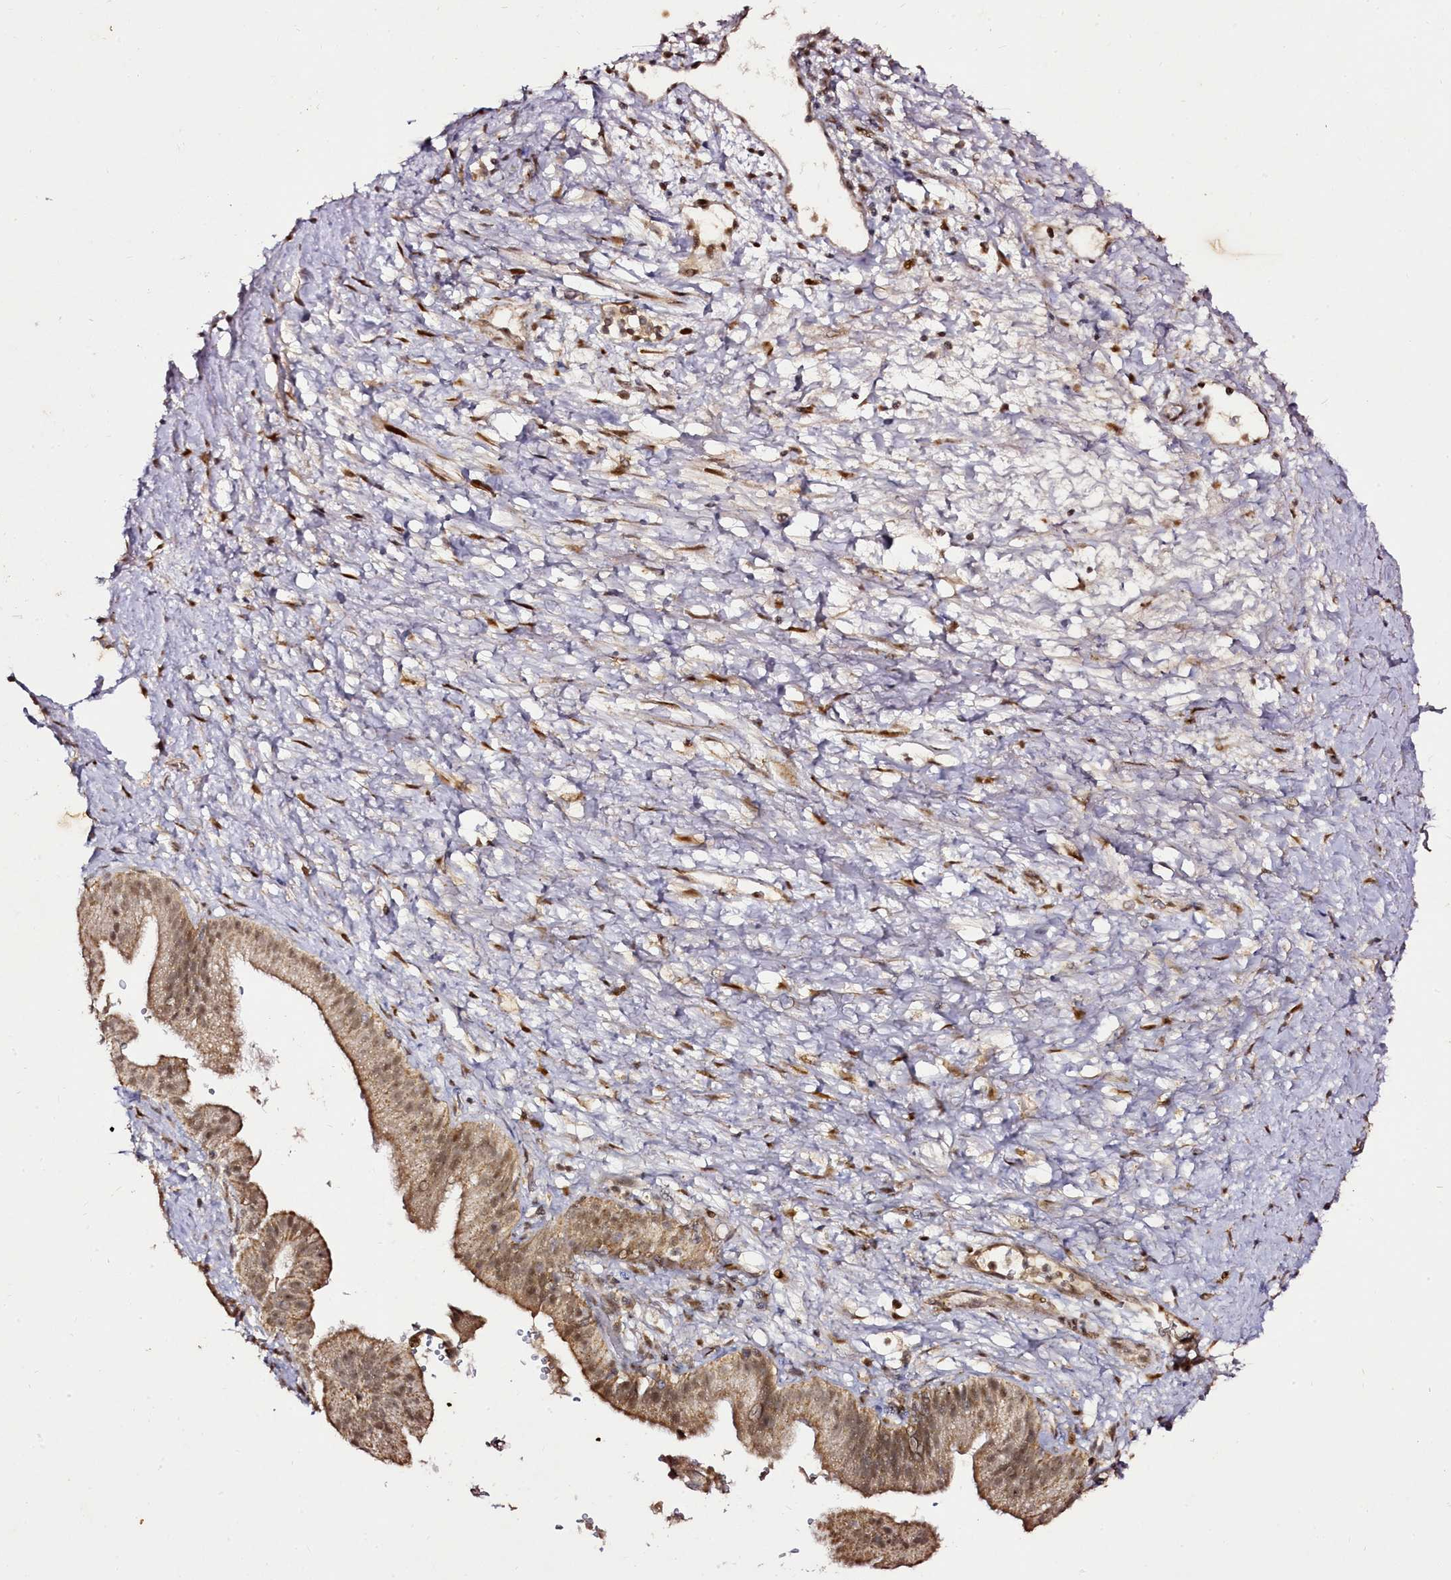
{"staining": {"intensity": "moderate", "quantity": ">75%", "location": "cytoplasmic/membranous,nuclear"}, "tissue": "pancreatic cancer", "cell_type": "Tumor cells", "image_type": "cancer", "snomed": [{"axis": "morphology", "description": "Adenocarcinoma, NOS"}, {"axis": "topography", "description": "Pancreas"}], "caption": "This image displays IHC staining of human pancreatic cancer, with medium moderate cytoplasmic/membranous and nuclear staining in about >75% of tumor cells.", "gene": "EDIL3", "patient": {"sex": "male", "age": 68}}